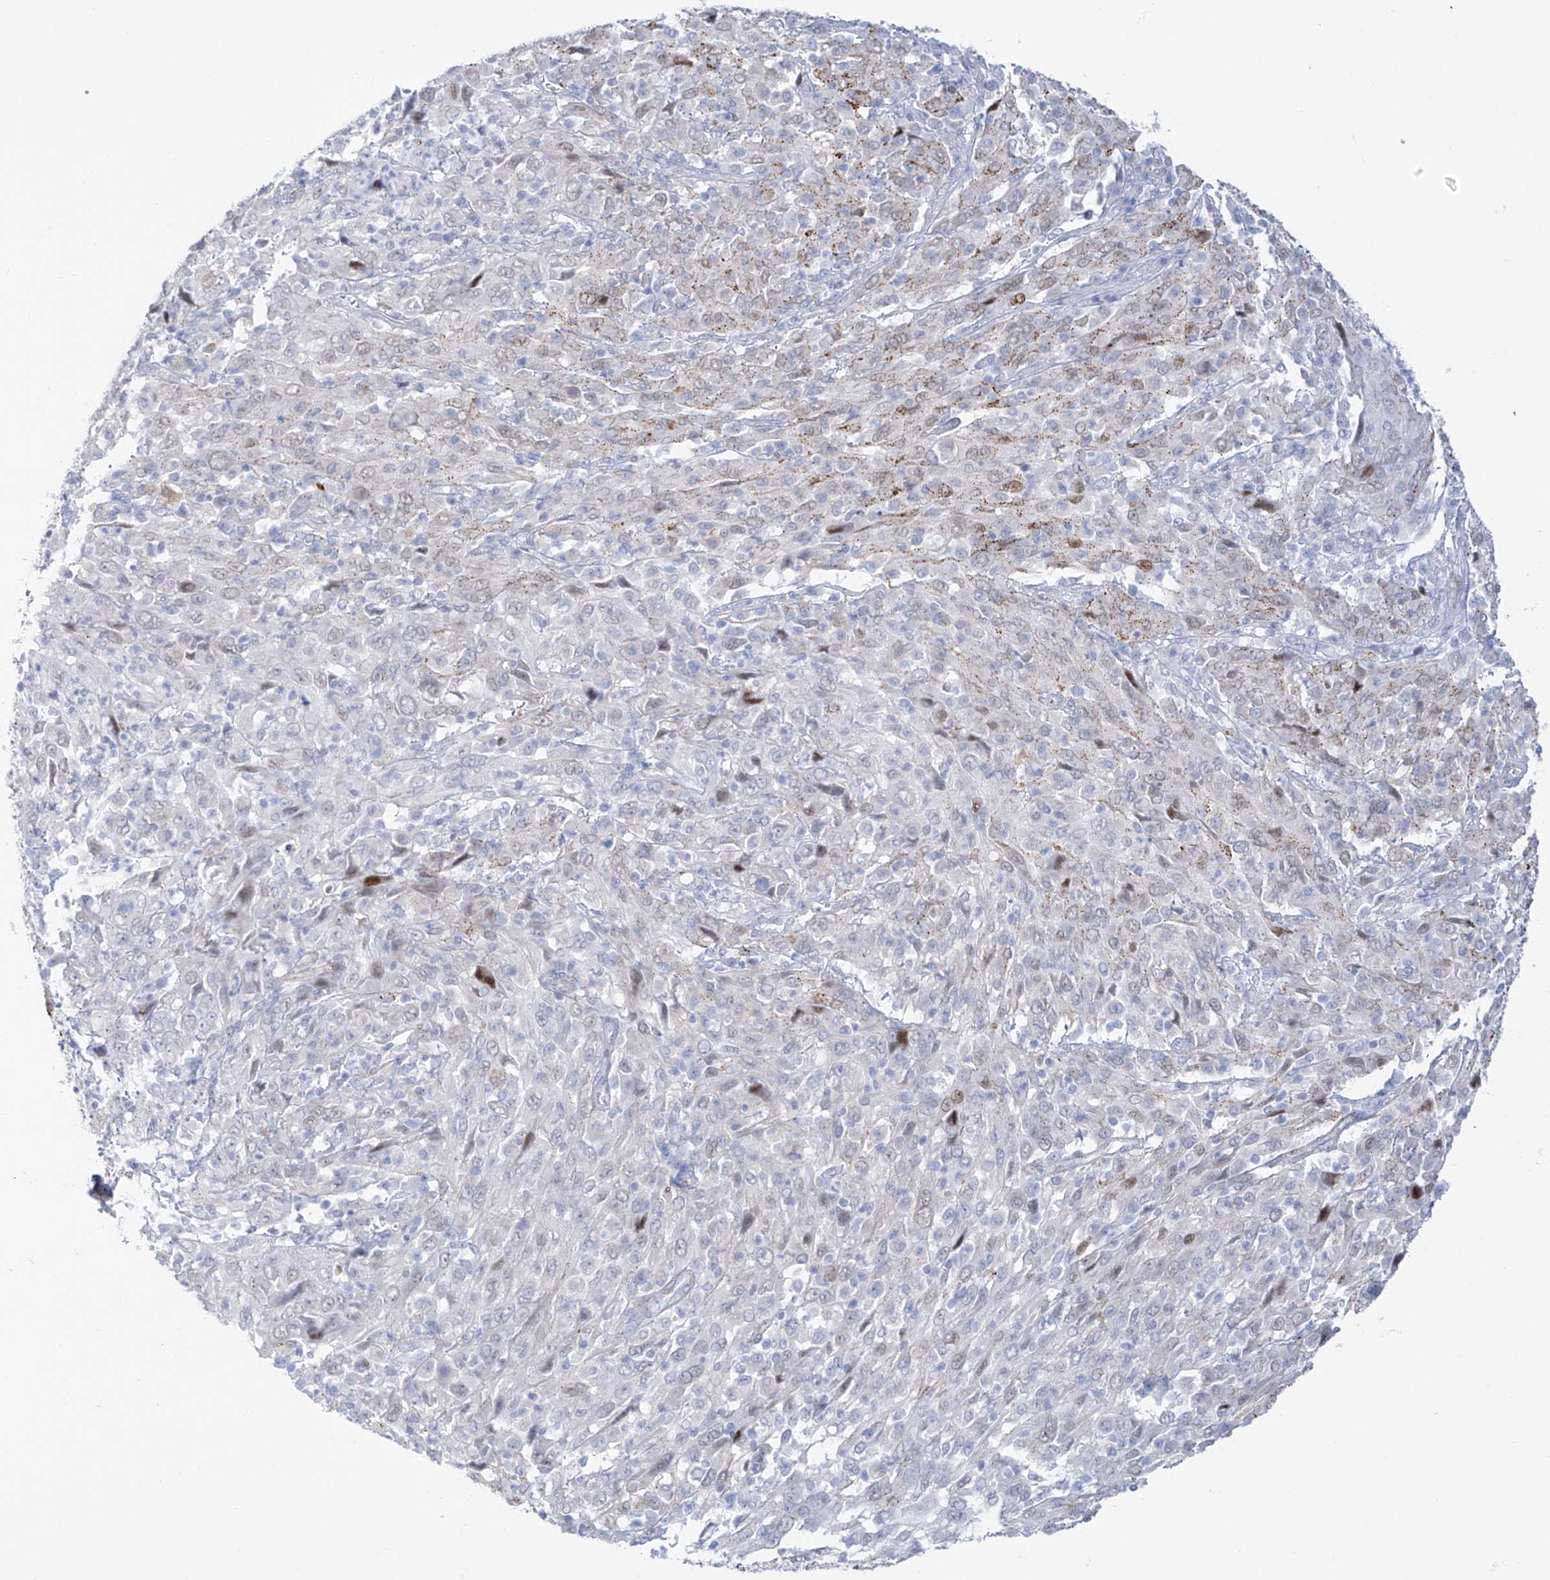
{"staining": {"intensity": "weak", "quantity": "<25%", "location": "nuclear"}, "tissue": "cervical cancer", "cell_type": "Tumor cells", "image_type": "cancer", "snomed": [{"axis": "morphology", "description": "Squamous cell carcinoma, NOS"}, {"axis": "topography", "description": "Cervix"}], "caption": "This is an immunohistochemistry micrograph of squamous cell carcinoma (cervical). There is no expression in tumor cells.", "gene": "PSPH", "patient": {"sex": "female", "age": 46}}